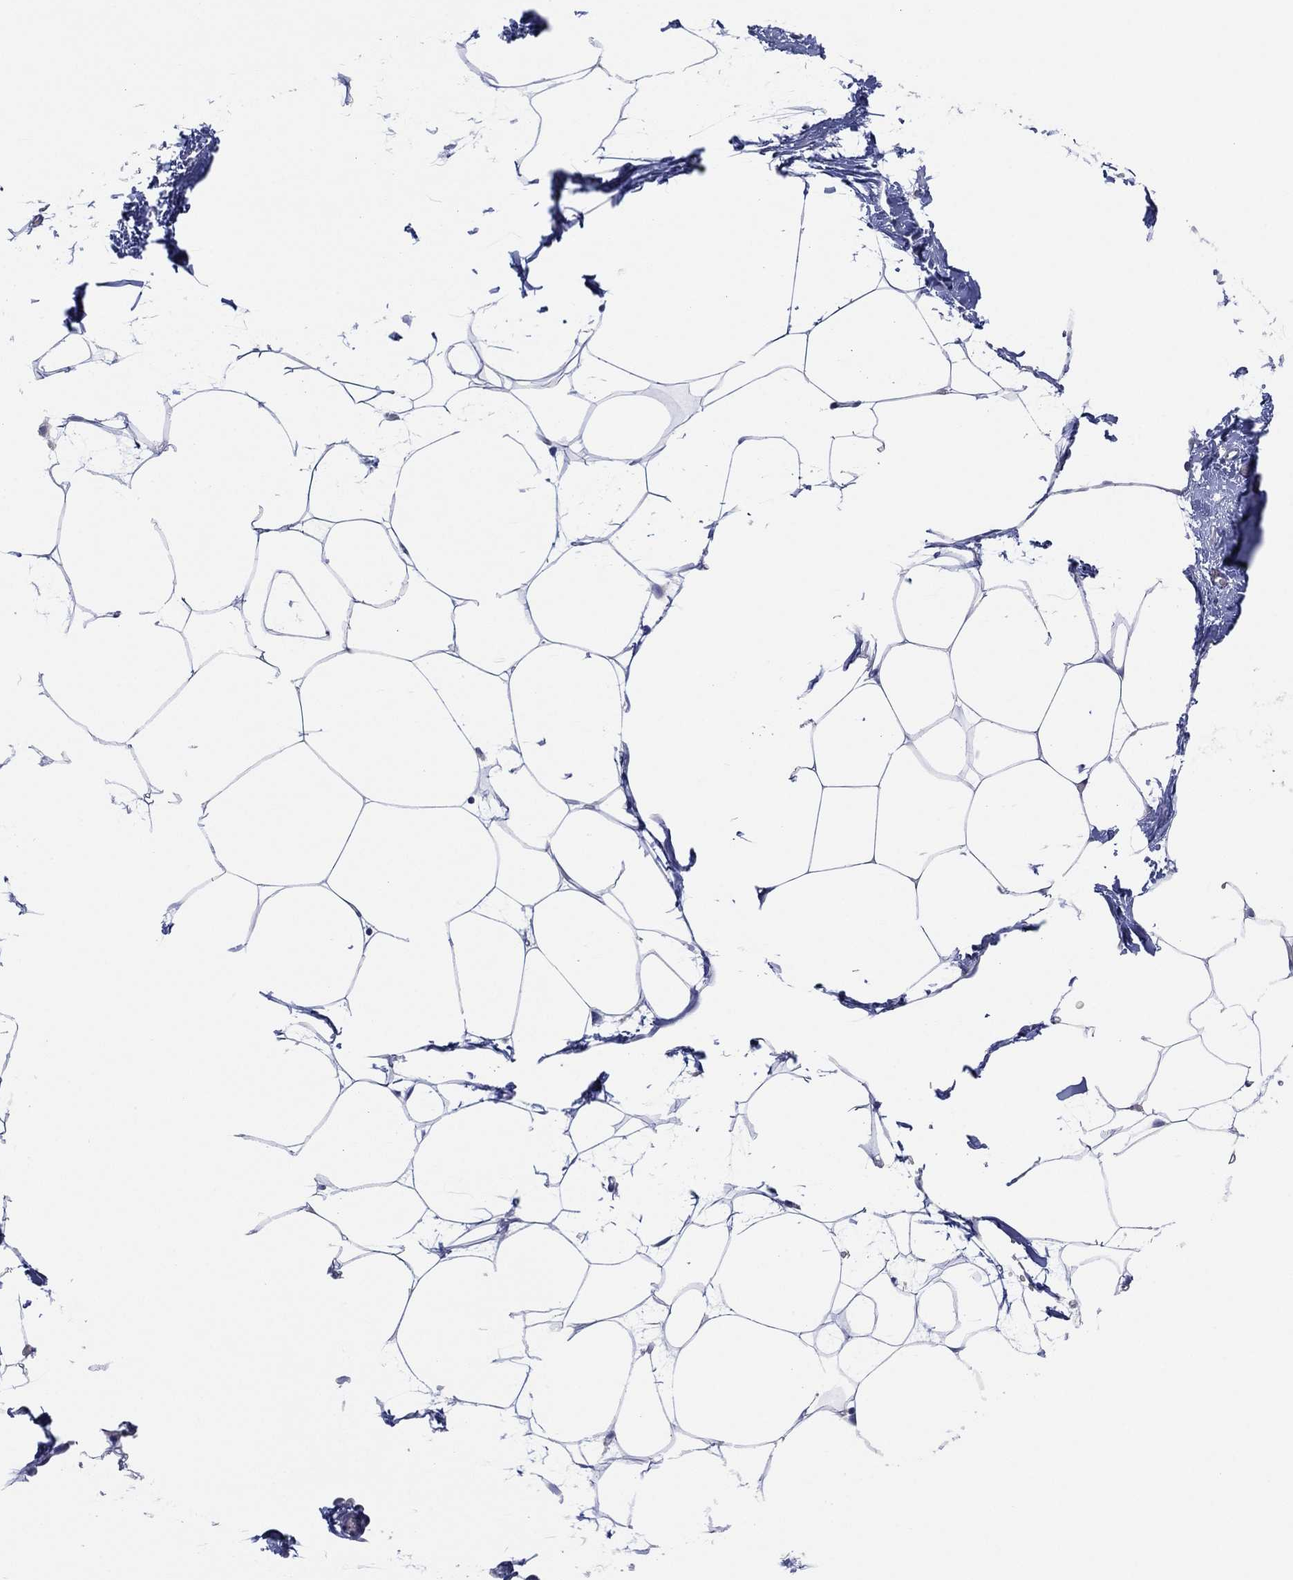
{"staining": {"intensity": "negative", "quantity": "none", "location": "none"}, "tissue": "adipose tissue", "cell_type": "Adipocytes", "image_type": "normal", "snomed": [{"axis": "morphology", "description": "Normal tissue, NOS"}, {"axis": "topography", "description": "Adipose tissue"}], "caption": "High magnification brightfield microscopy of benign adipose tissue stained with DAB (3,3'-diaminobenzidine) (brown) and counterstained with hematoxylin (blue): adipocytes show no significant expression.", "gene": "TMEM40", "patient": {"sex": "male", "age": 57}}